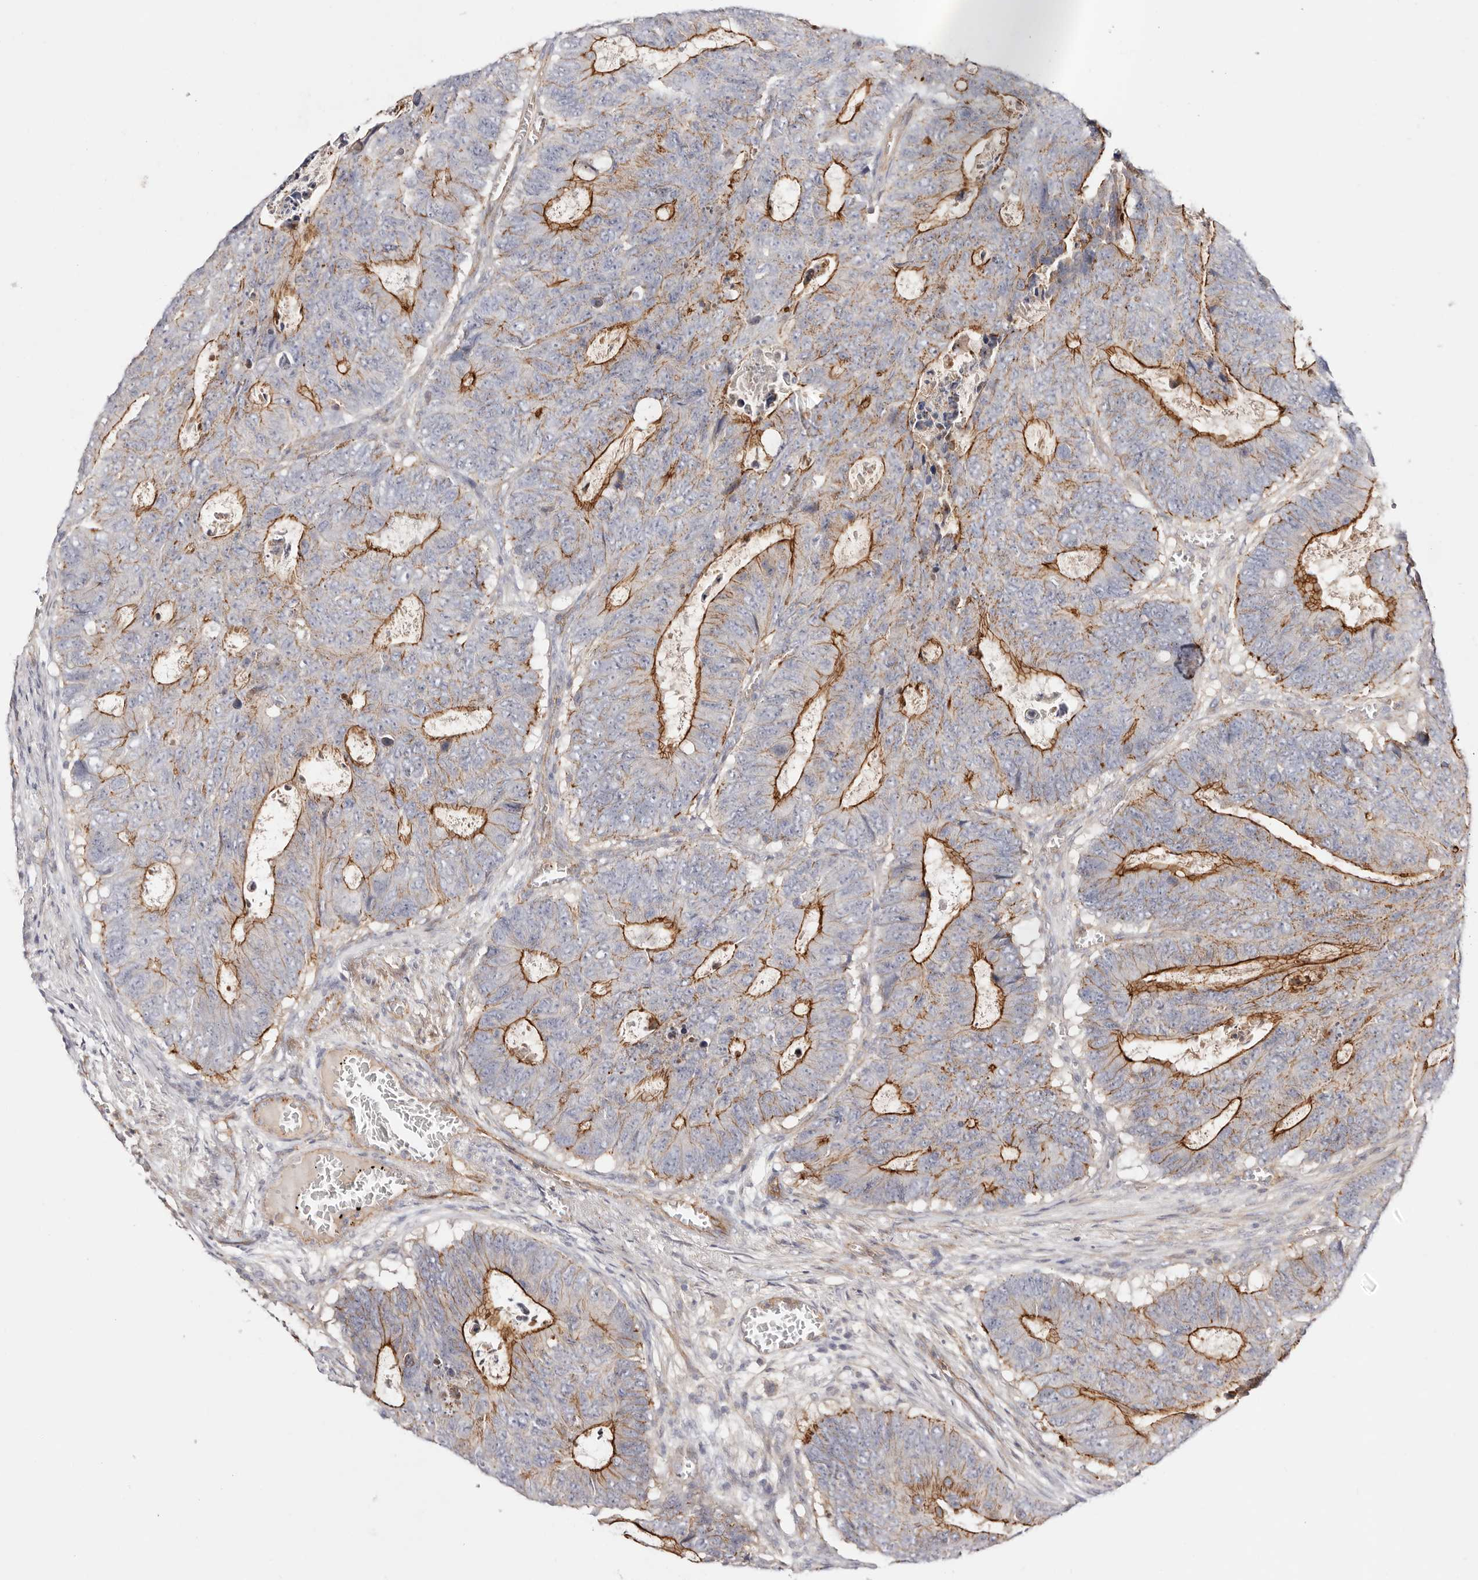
{"staining": {"intensity": "strong", "quantity": "<25%", "location": "cytoplasmic/membranous"}, "tissue": "colorectal cancer", "cell_type": "Tumor cells", "image_type": "cancer", "snomed": [{"axis": "morphology", "description": "Adenocarcinoma, NOS"}, {"axis": "topography", "description": "Colon"}], "caption": "Protein expression by immunohistochemistry exhibits strong cytoplasmic/membranous positivity in about <25% of tumor cells in adenocarcinoma (colorectal).", "gene": "SLC35B2", "patient": {"sex": "male", "age": 87}}